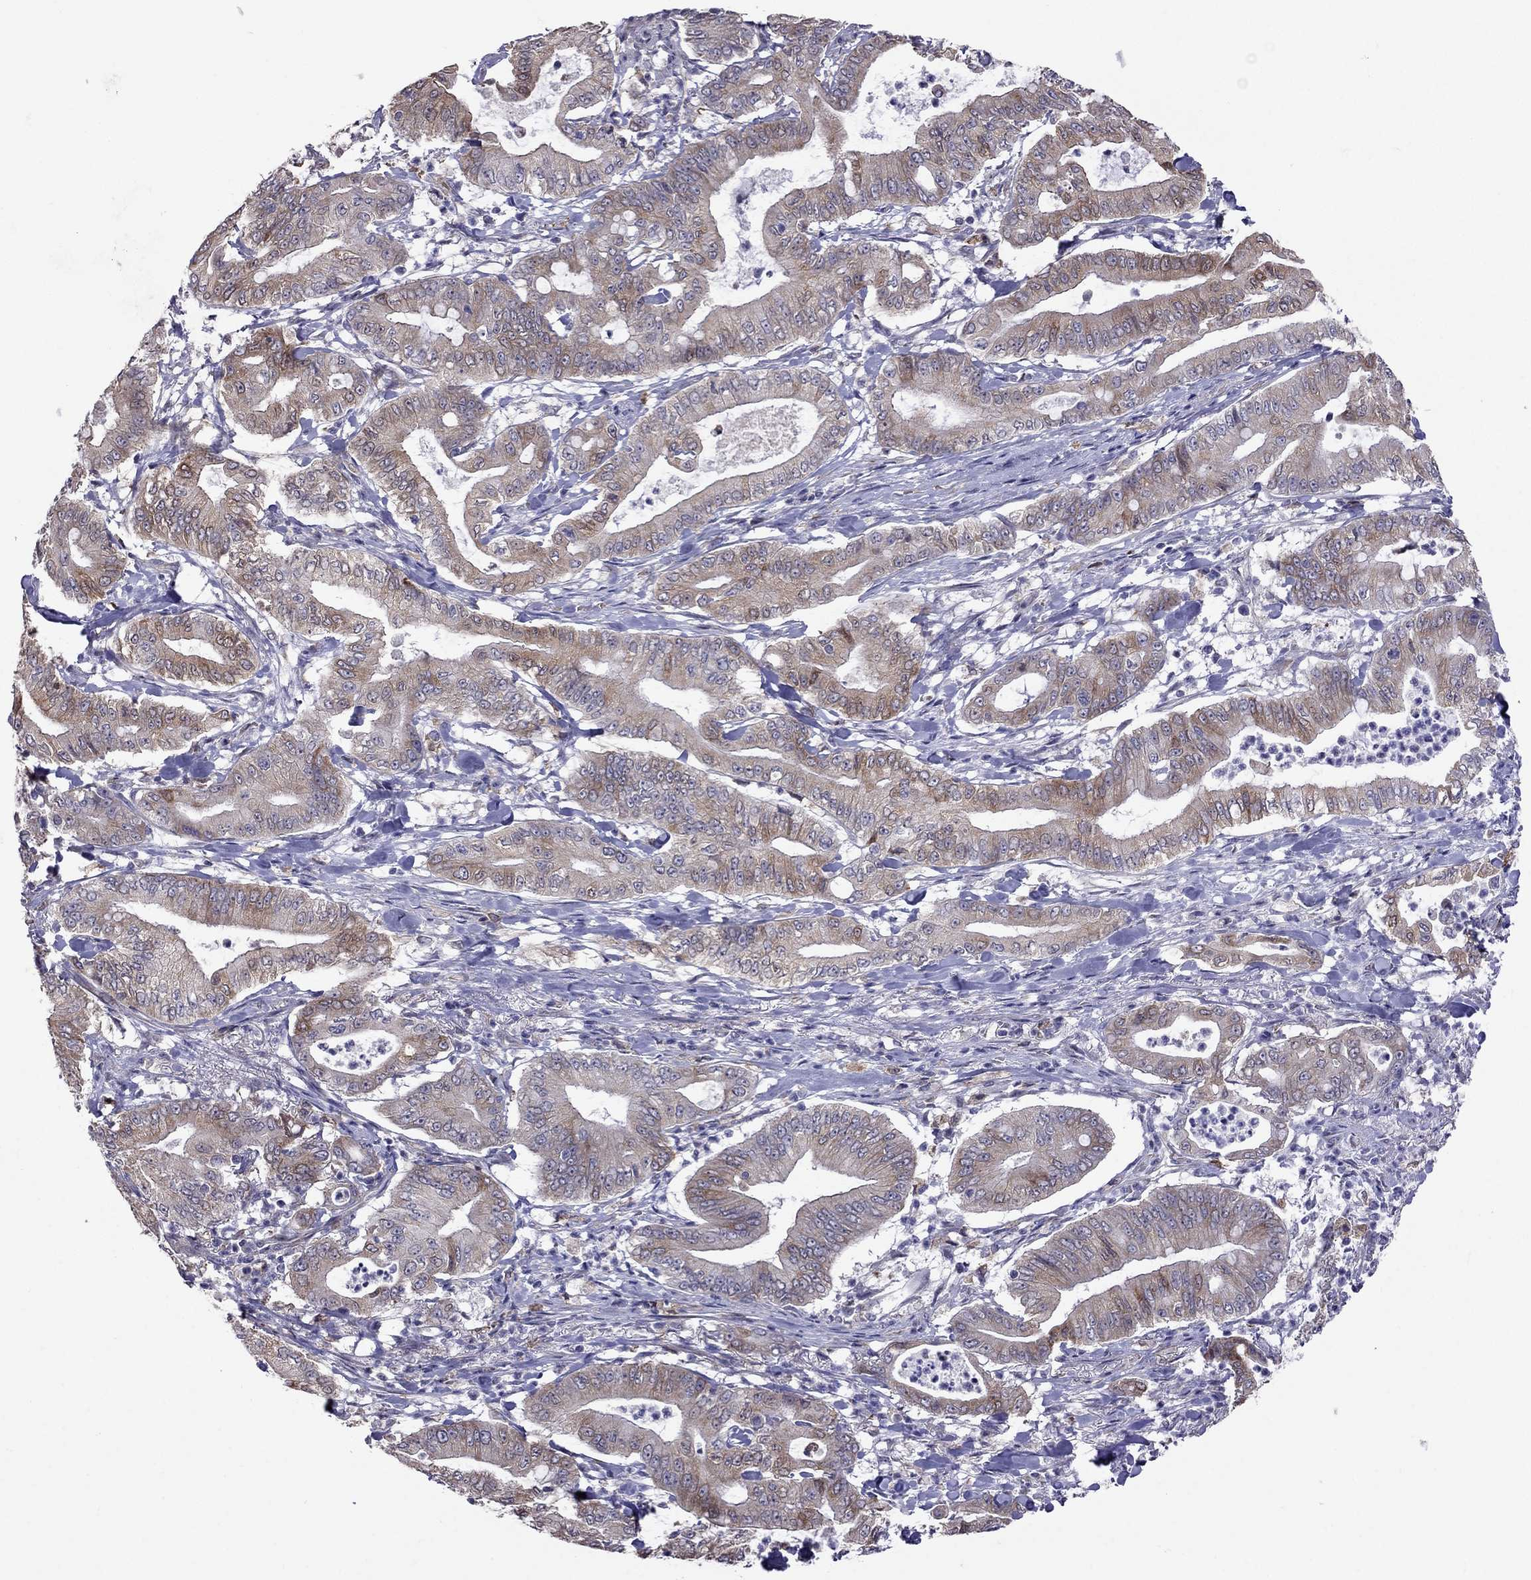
{"staining": {"intensity": "moderate", "quantity": ">75%", "location": "cytoplasmic/membranous"}, "tissue": "pancreatic cancer", "cell_type": "Tumor cells", "image_type": "cancer", "snomed": [{"axis": "morphology", "description": "Adenocarcinoma, NOS"}, {"axis": "topography", "description": "Pancreas"}], "caption": "Tumor cells demonstrate moderate cytoplasmic/membranous expression in approximately >75% of cells in adenocarcinoma (pancreatic).", "gene": "ADAM28", "patient": {"sex": "male", "age": 71}}